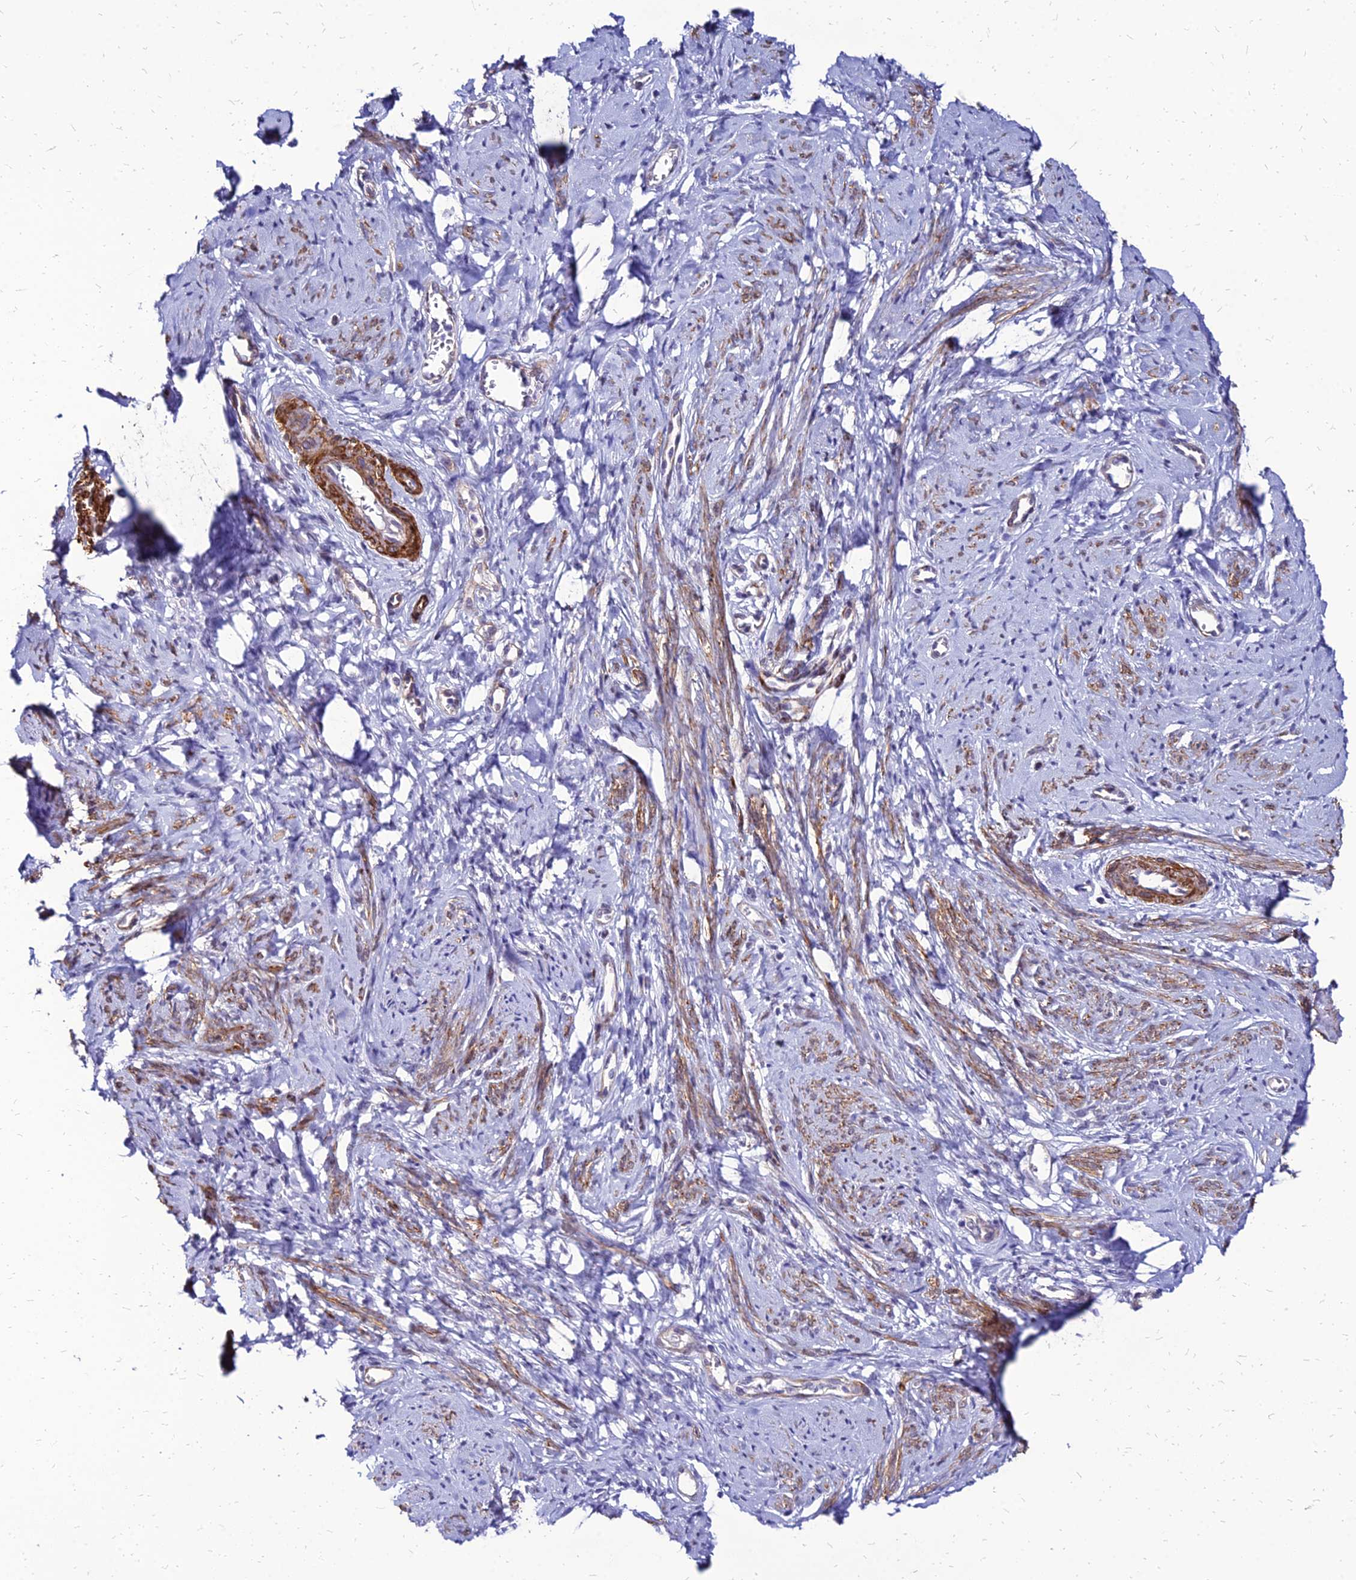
{"staining": {"intensity": "negative", "quantity": "none", "location": "none"}, "tissue": "cervix", "cell_type": "Glandular cells", "image_type": "normal", "snomed": [{"axis": "morphology", "description": "Normal tissue, NOS"}, {"axis": "topography", "description": "Cervix"}], "caption": "Unremarkable cervix was stained to show a protein in brown. There is no significant positivity in glandular cells.", "gene": "YEATS2", "patient": {"sex": "female", "age": 42}}